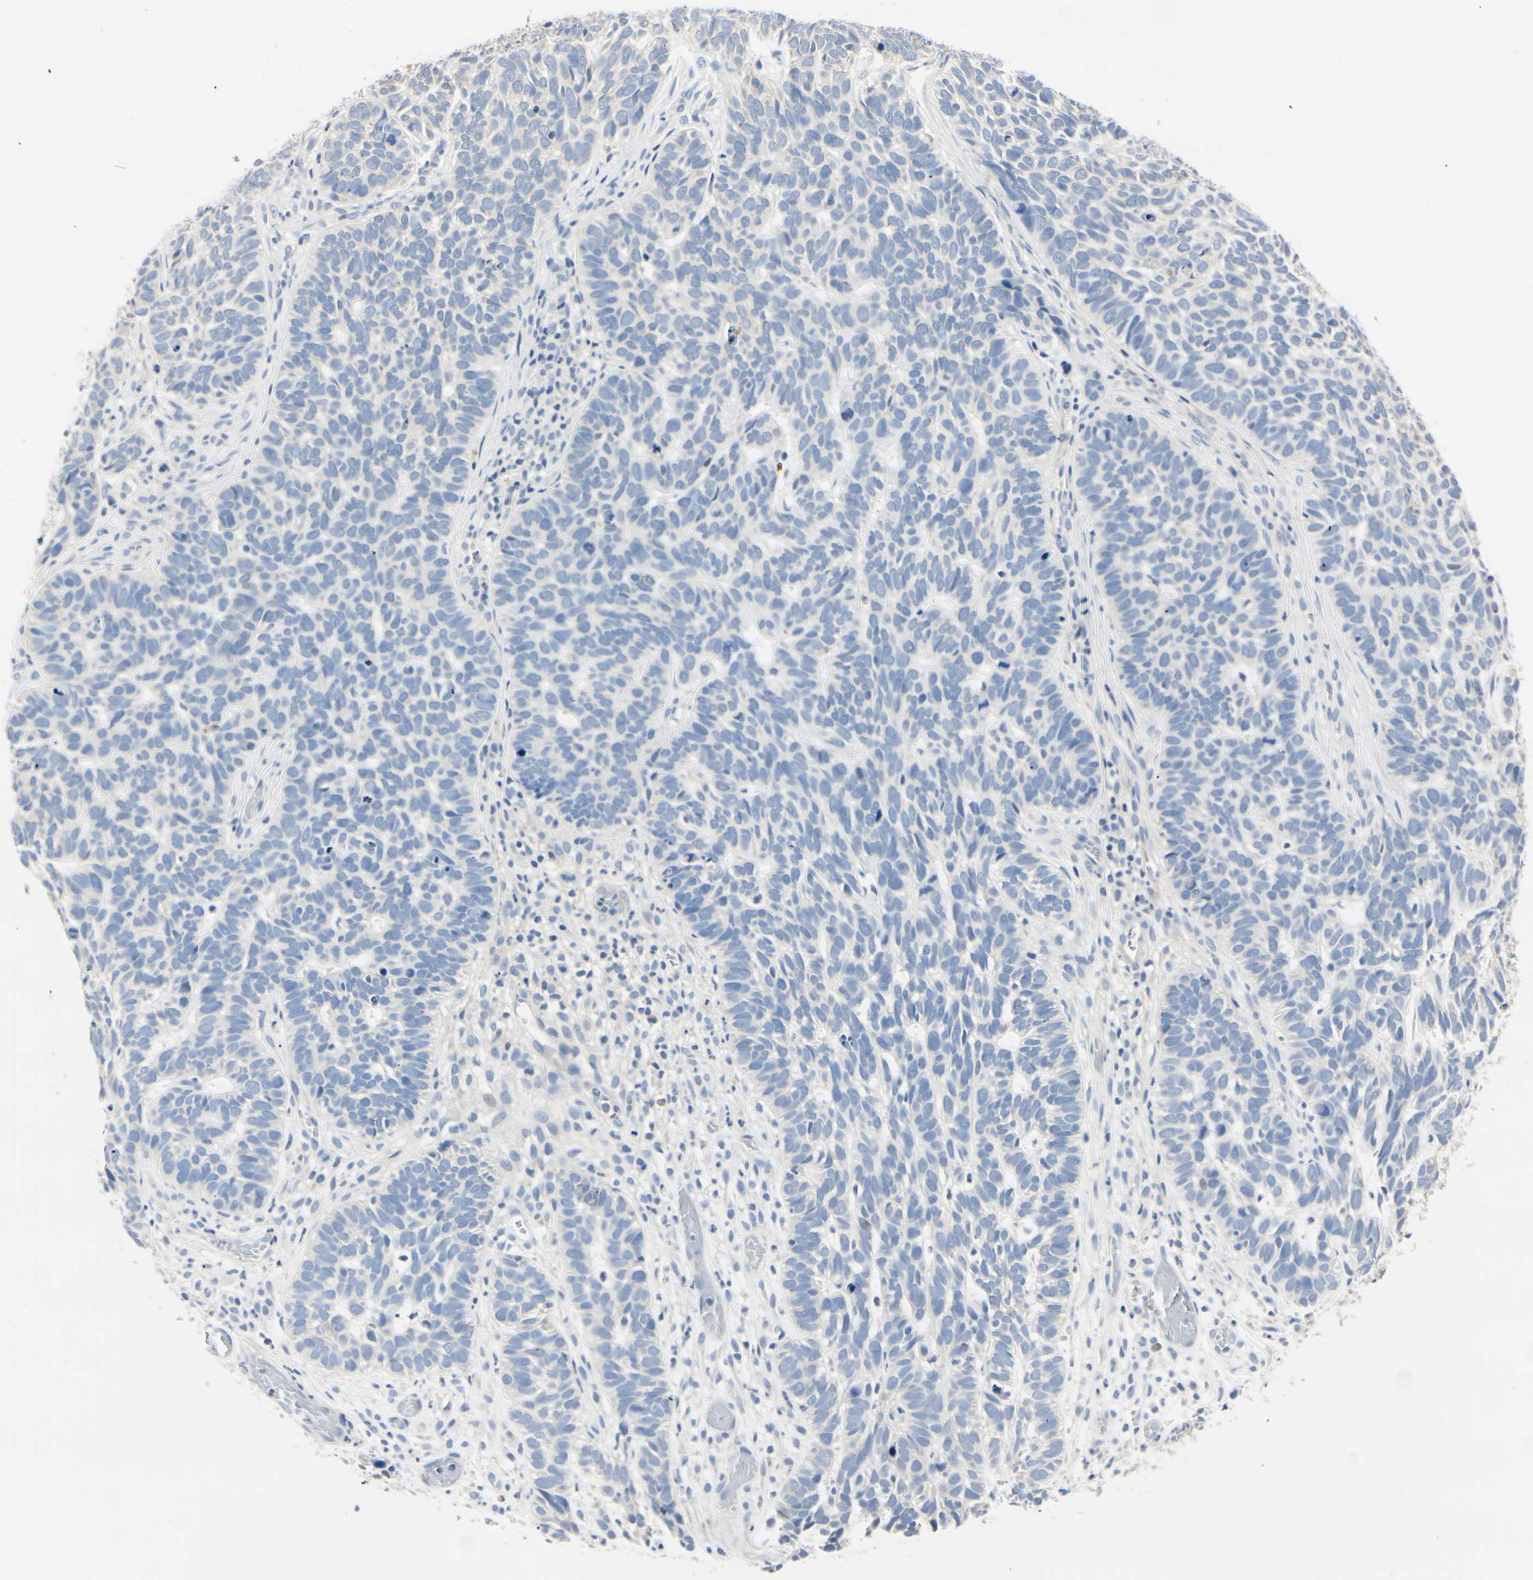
{"staining": {"intensity": "negative", "quantity": "none", "location": "none"}, "tissue": "skin cancer", "cell_type": "Tumor cells", "image_type": "cancer", "snomed": [{"axis": "morphology", "description": "Basal cell carcinoma"}, {"axis": "topography", "description": "Skin"}], "caption": "A photomicrograph of skin cancer (basal cell carcinoma) stained for a protein exhibits no brown staining in tumor cells.", "gene": "TGFBR3", "patient": {"sex": "male", "age": 87}}